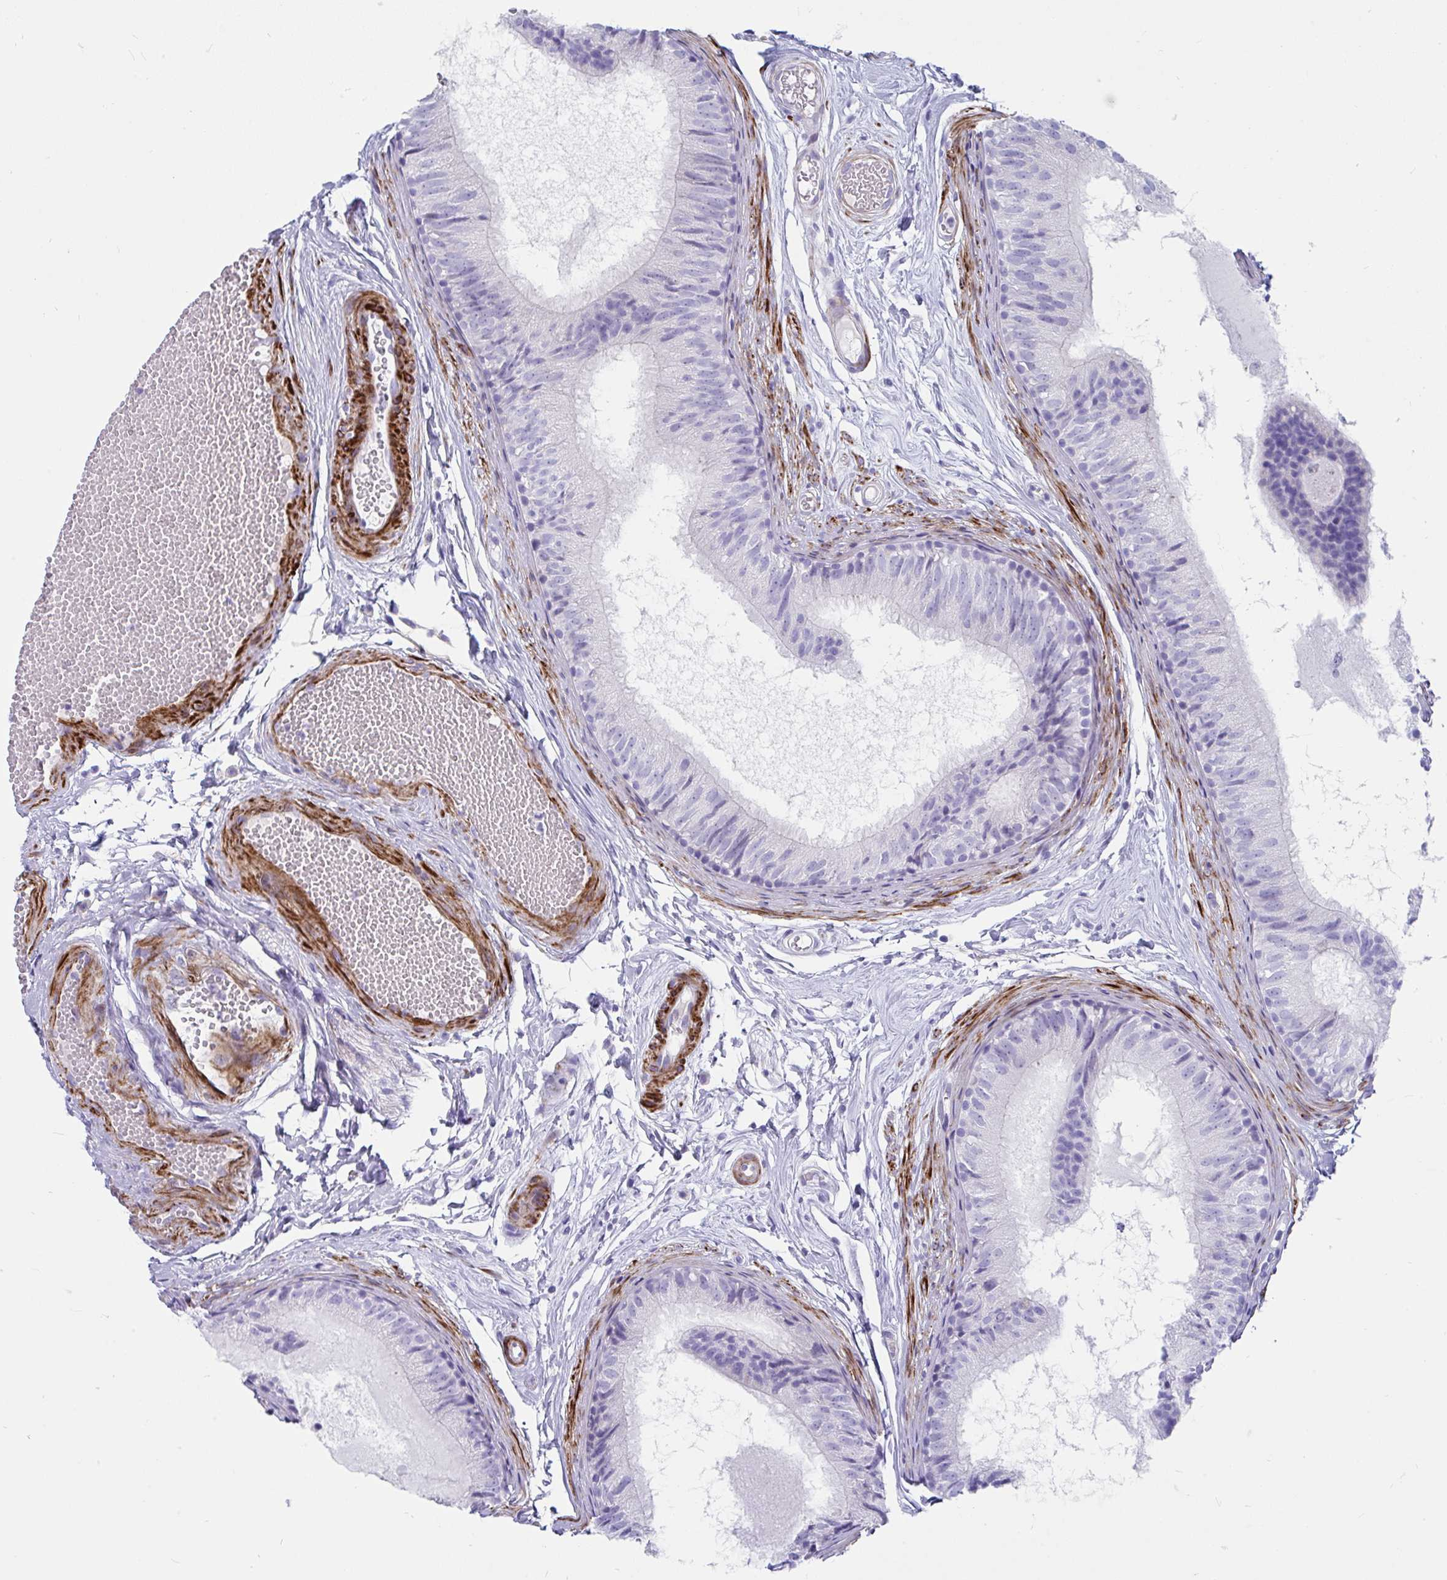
{"staining": {"intensity": "negative", "quantity": "none", "location": "none"}, "tissue": "epididymis", "cell_type": "Glandular cells", "image_type": "normal", "snomed": [{"axis": "morphology", "description": "Normal tissue, NOS"}, {"axis": "morphology", "description": "Seminoma, NOS"}, {"axis": "topography", "description": "Testis"}, {"axis": "topography", "description": "Epididymis"}], "caption": "A micrograph of human epididymis is negative for staining in glandular cells.", "gene": "GRXCR2", "patient": {"sex": "male", "age": 34}}